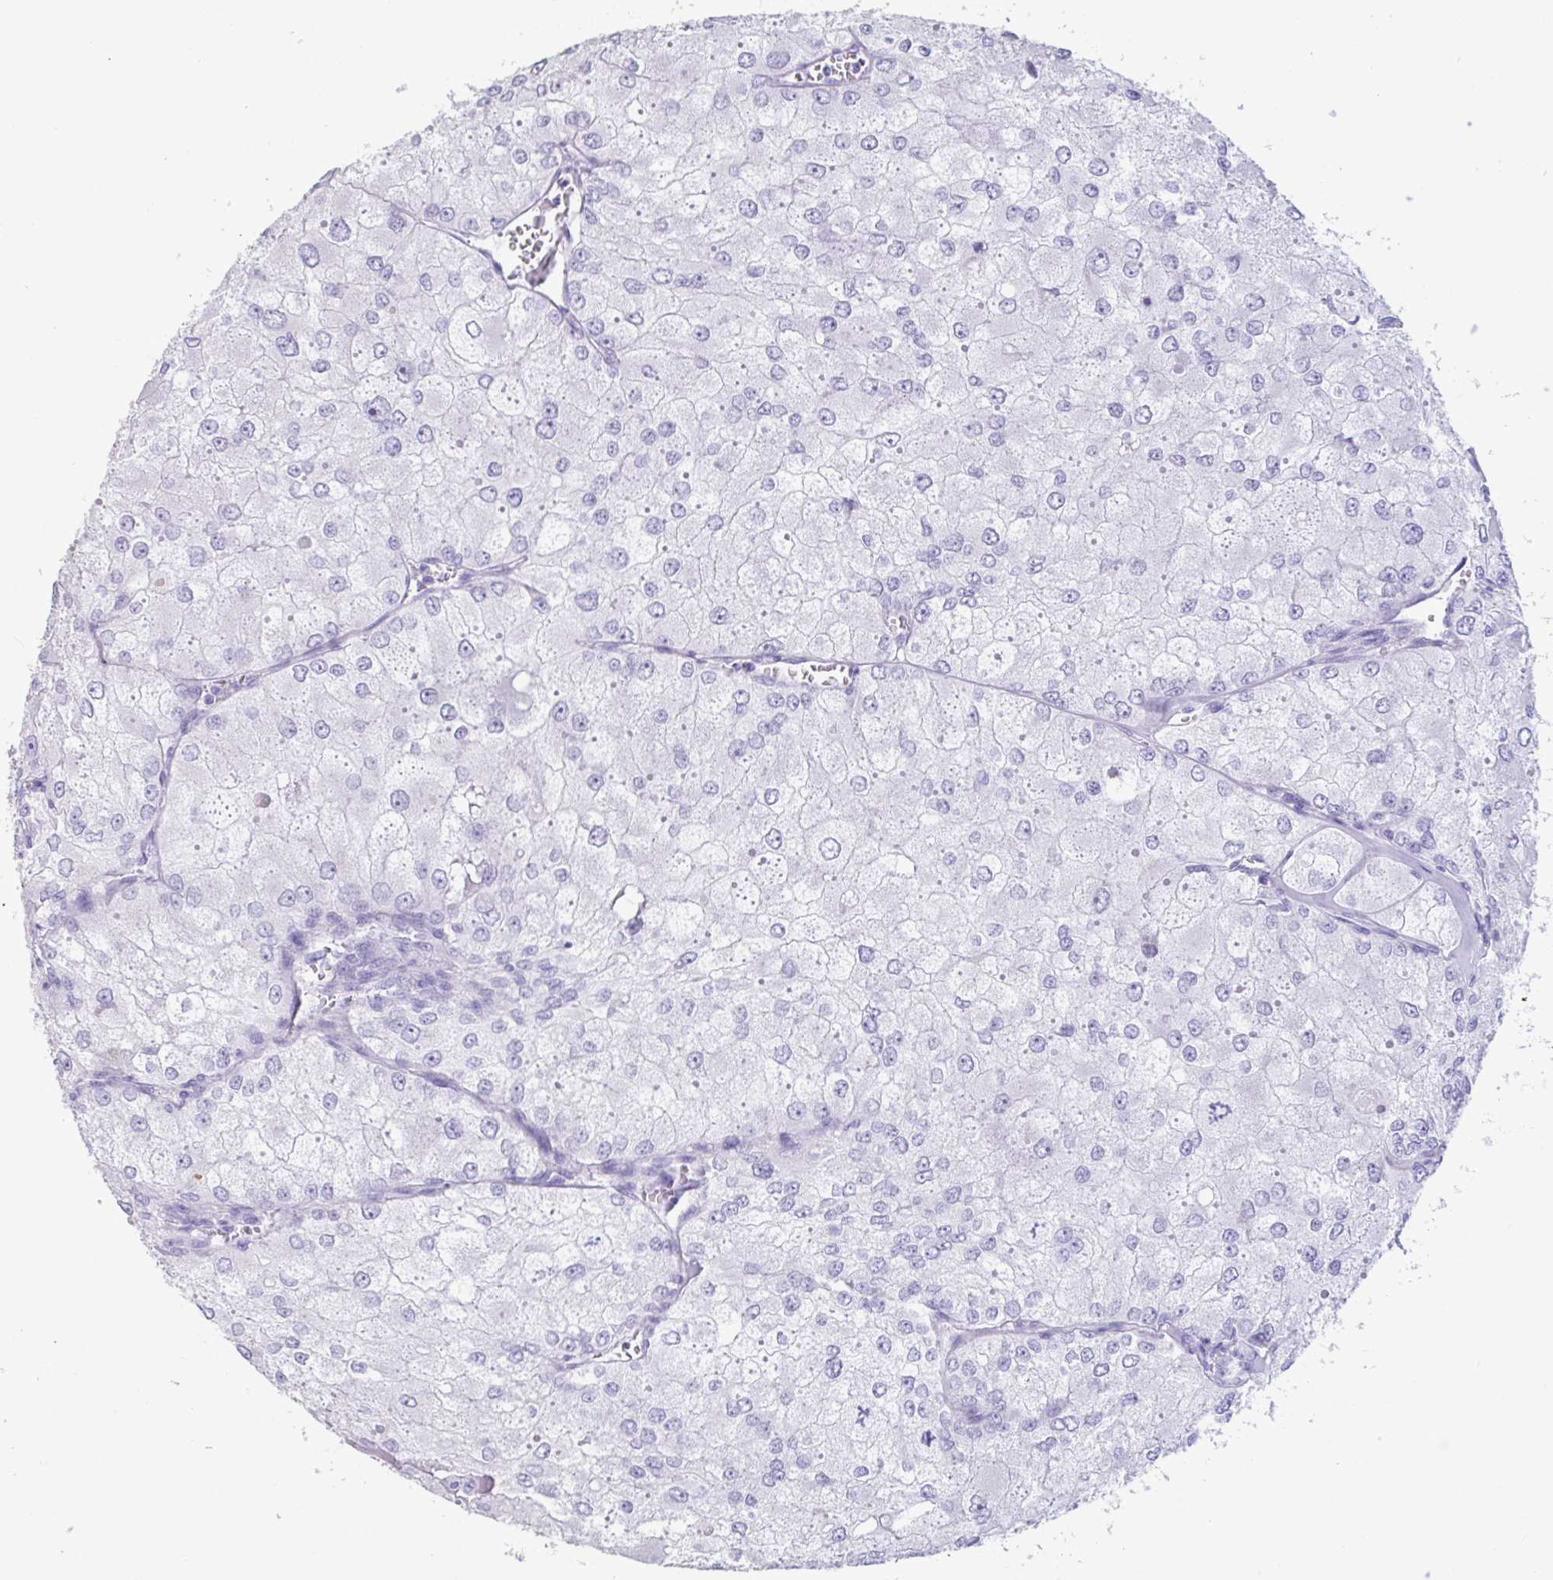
{"staining": {"intensity": "negative", "quantity": "none", "location": "none"}, "tissue": "renal cancer", "cell_type": "Tumor cells", "image_type": "cancer", "snomed": [{"axis": "morphology", "description": "Adenocarcinoma, NOS"}, {"axis": "topography", "description": "Kidney"}], "caption": "IHC histopathology image of neoplastic tissue: renal cancer (adenocarcinoma) stained with DAB (3,3'-diaminobenzidine) shows no significant protein expression in tumor cells.", "gene": "TNNC1", "patient": {"sex": "female", "age": 70}}